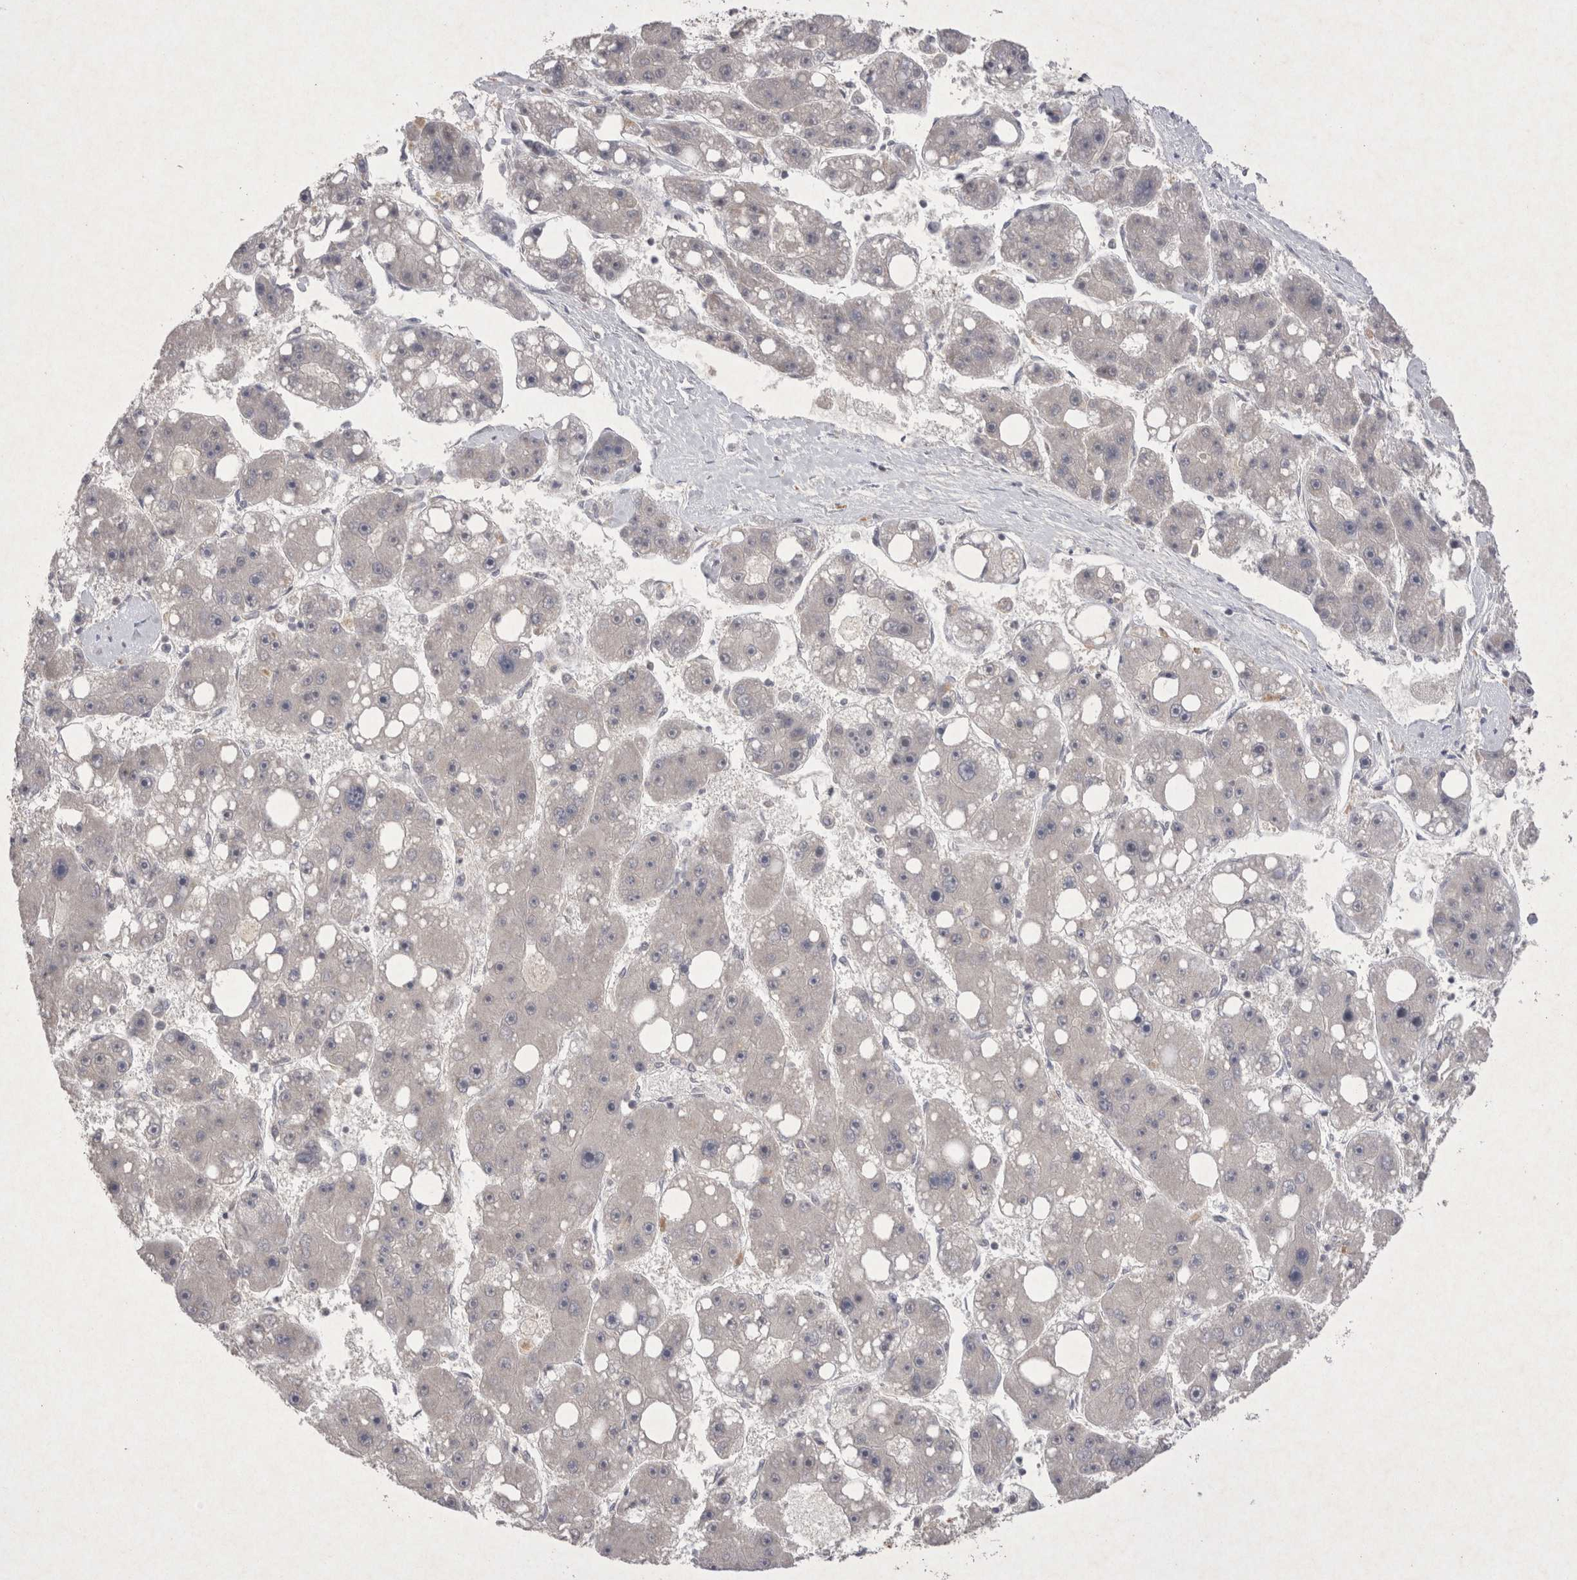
{"staining": {"intensity": "negative", "quantity": "none", "location": "none"}, "tissue": "liver cancer", "cell_type": "Tumor cells", "image_type": "cancer", "snomed": [{"axis": "morphology", "description": "Carcinoma, Hepatocellular, NOS"}, {"axis": "topography", "description": "Liver"}], "caption": "Tumor cells show no significant staining in liver hepatocellular carcinoma.", "gene": "LYVE1", "patient": {"sex": "female", "age": 61}}